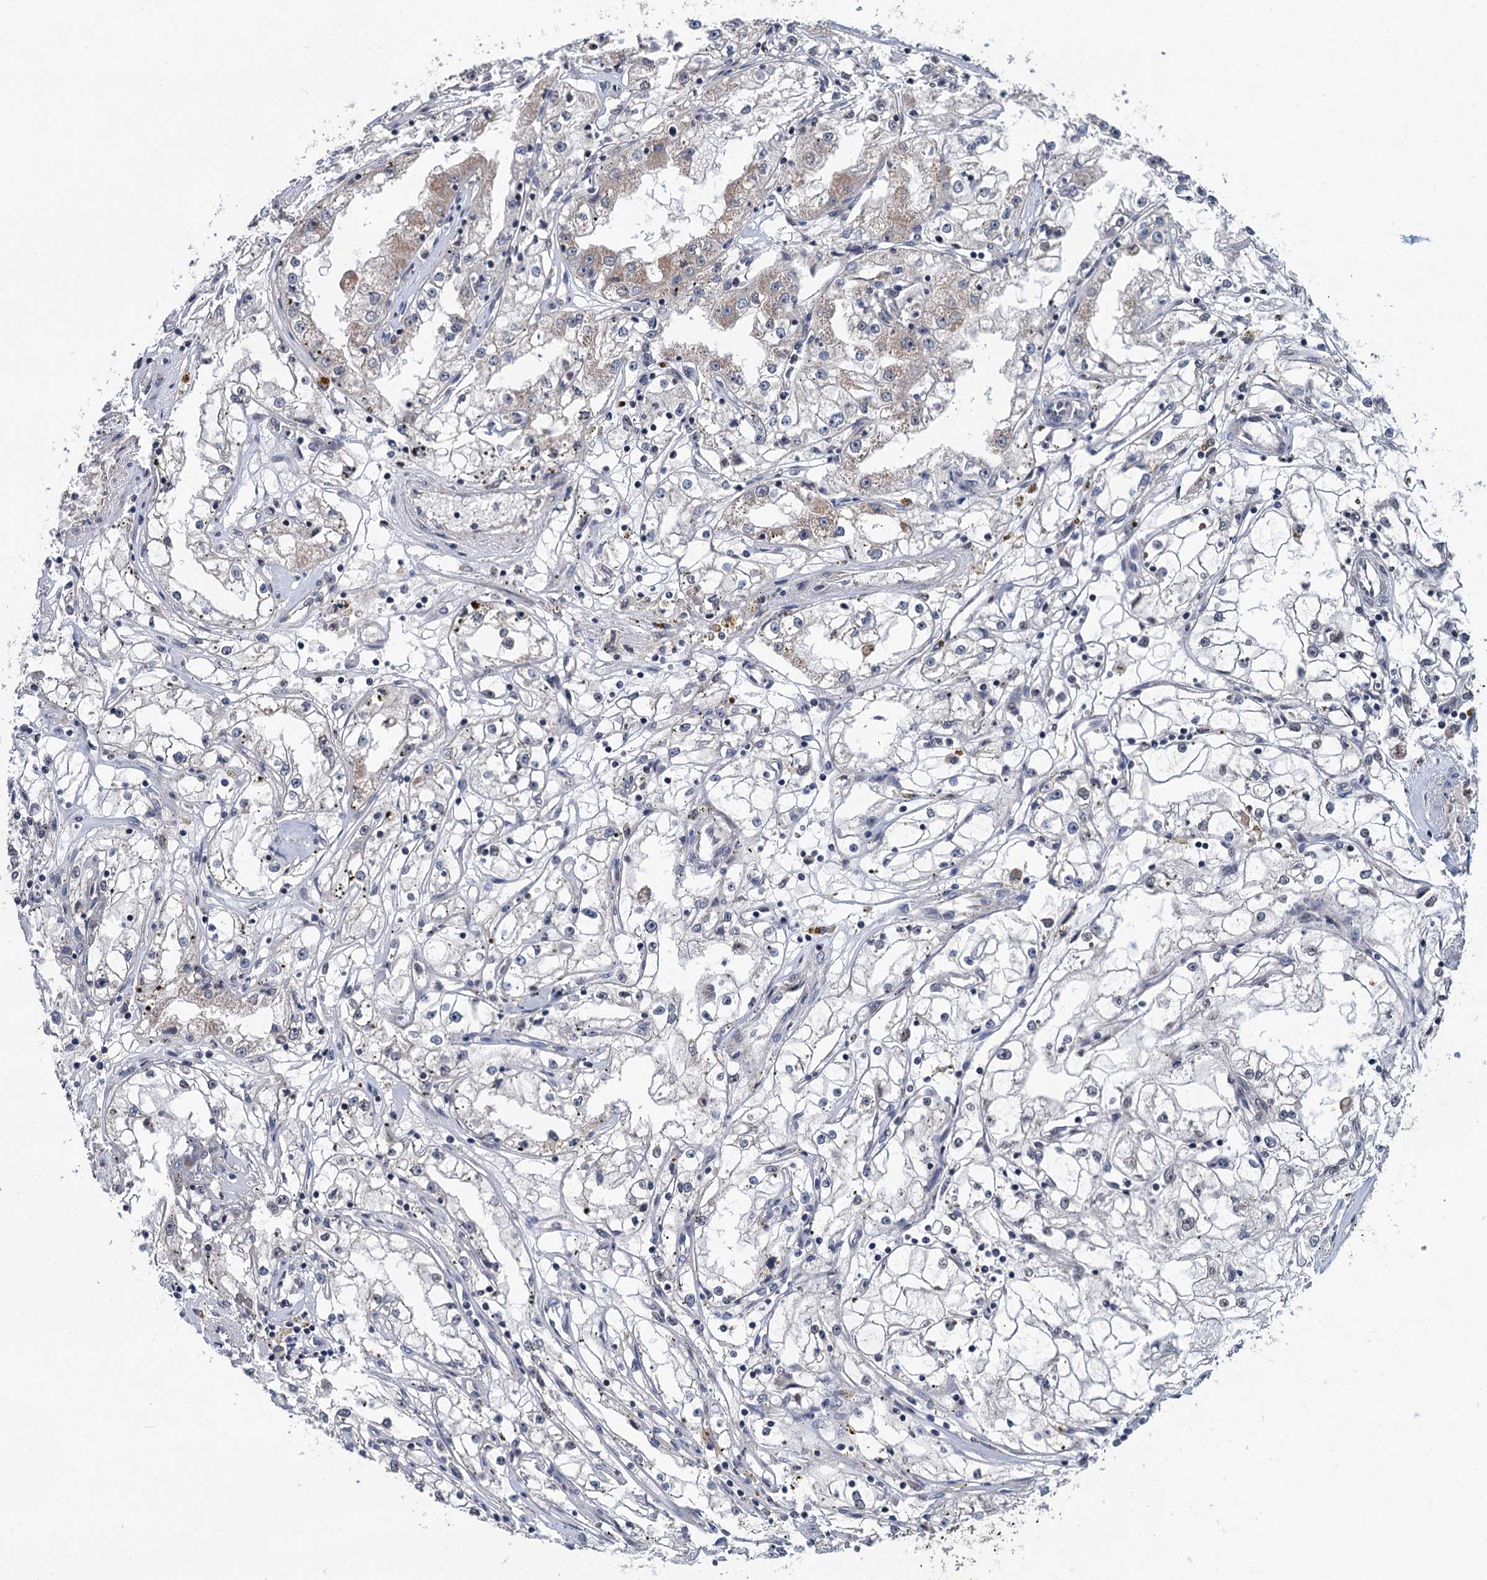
{"staining": {"intensity": "weak", "quantity": "<25%", "location": "cytoplasmic/membranous"}, "tissue": "renal cancer", "cell_type": "Tumor cells", "image_type": "cancer", "snomed": [{"axis": "morphology", "description": "Adenocarcinoma, NOS"}, {"axis": "topography", "description": "Kidney"}], "caption": "IHC image of renal adenocarcinoma stained for a protein (brown), which demonstrates no positivity in tumor cells.", "gene": "RASSF4", "patient": {"sex": "male", "age": 56}}